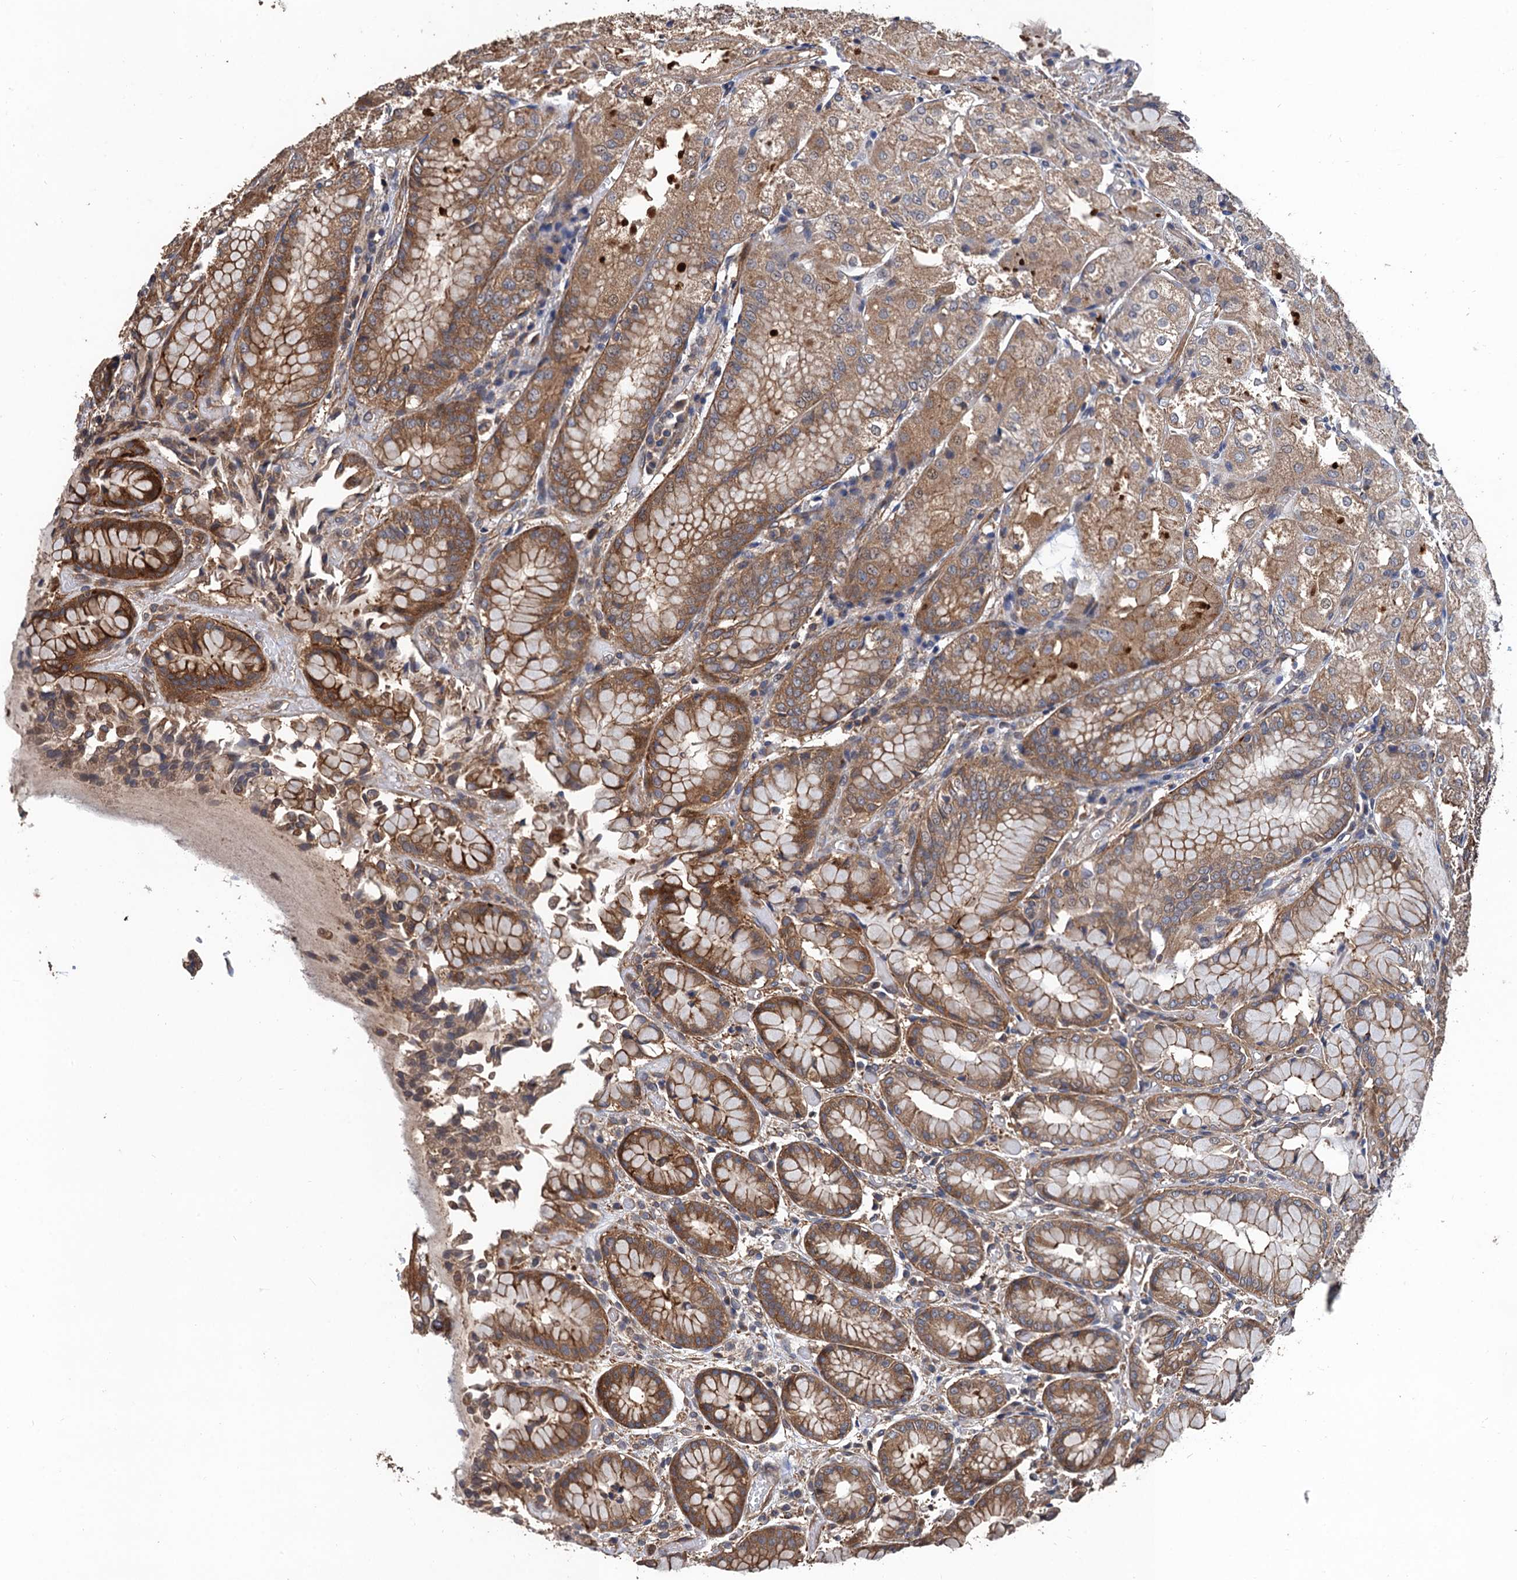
{"staining": {"intensity": "strong", "quantity": ">75%", "location": "cytoplasmic/membranous"}, "tissue": "stomach", "cell_type": "Glandular cells", "image_type": "normal", "snomed": [{"axis": "morphology", "description": "Normal tissue, NOS"}, {"axis": "topography", "description": "Stomach, upper"}], "caption": "A brown stain shows strong cytoplasmic/membranous positivity of a protein in glandular cells of unremarkable human stomach.", "gene": "PPP4R1", "patient": {"sex": "male", "age": 72}}